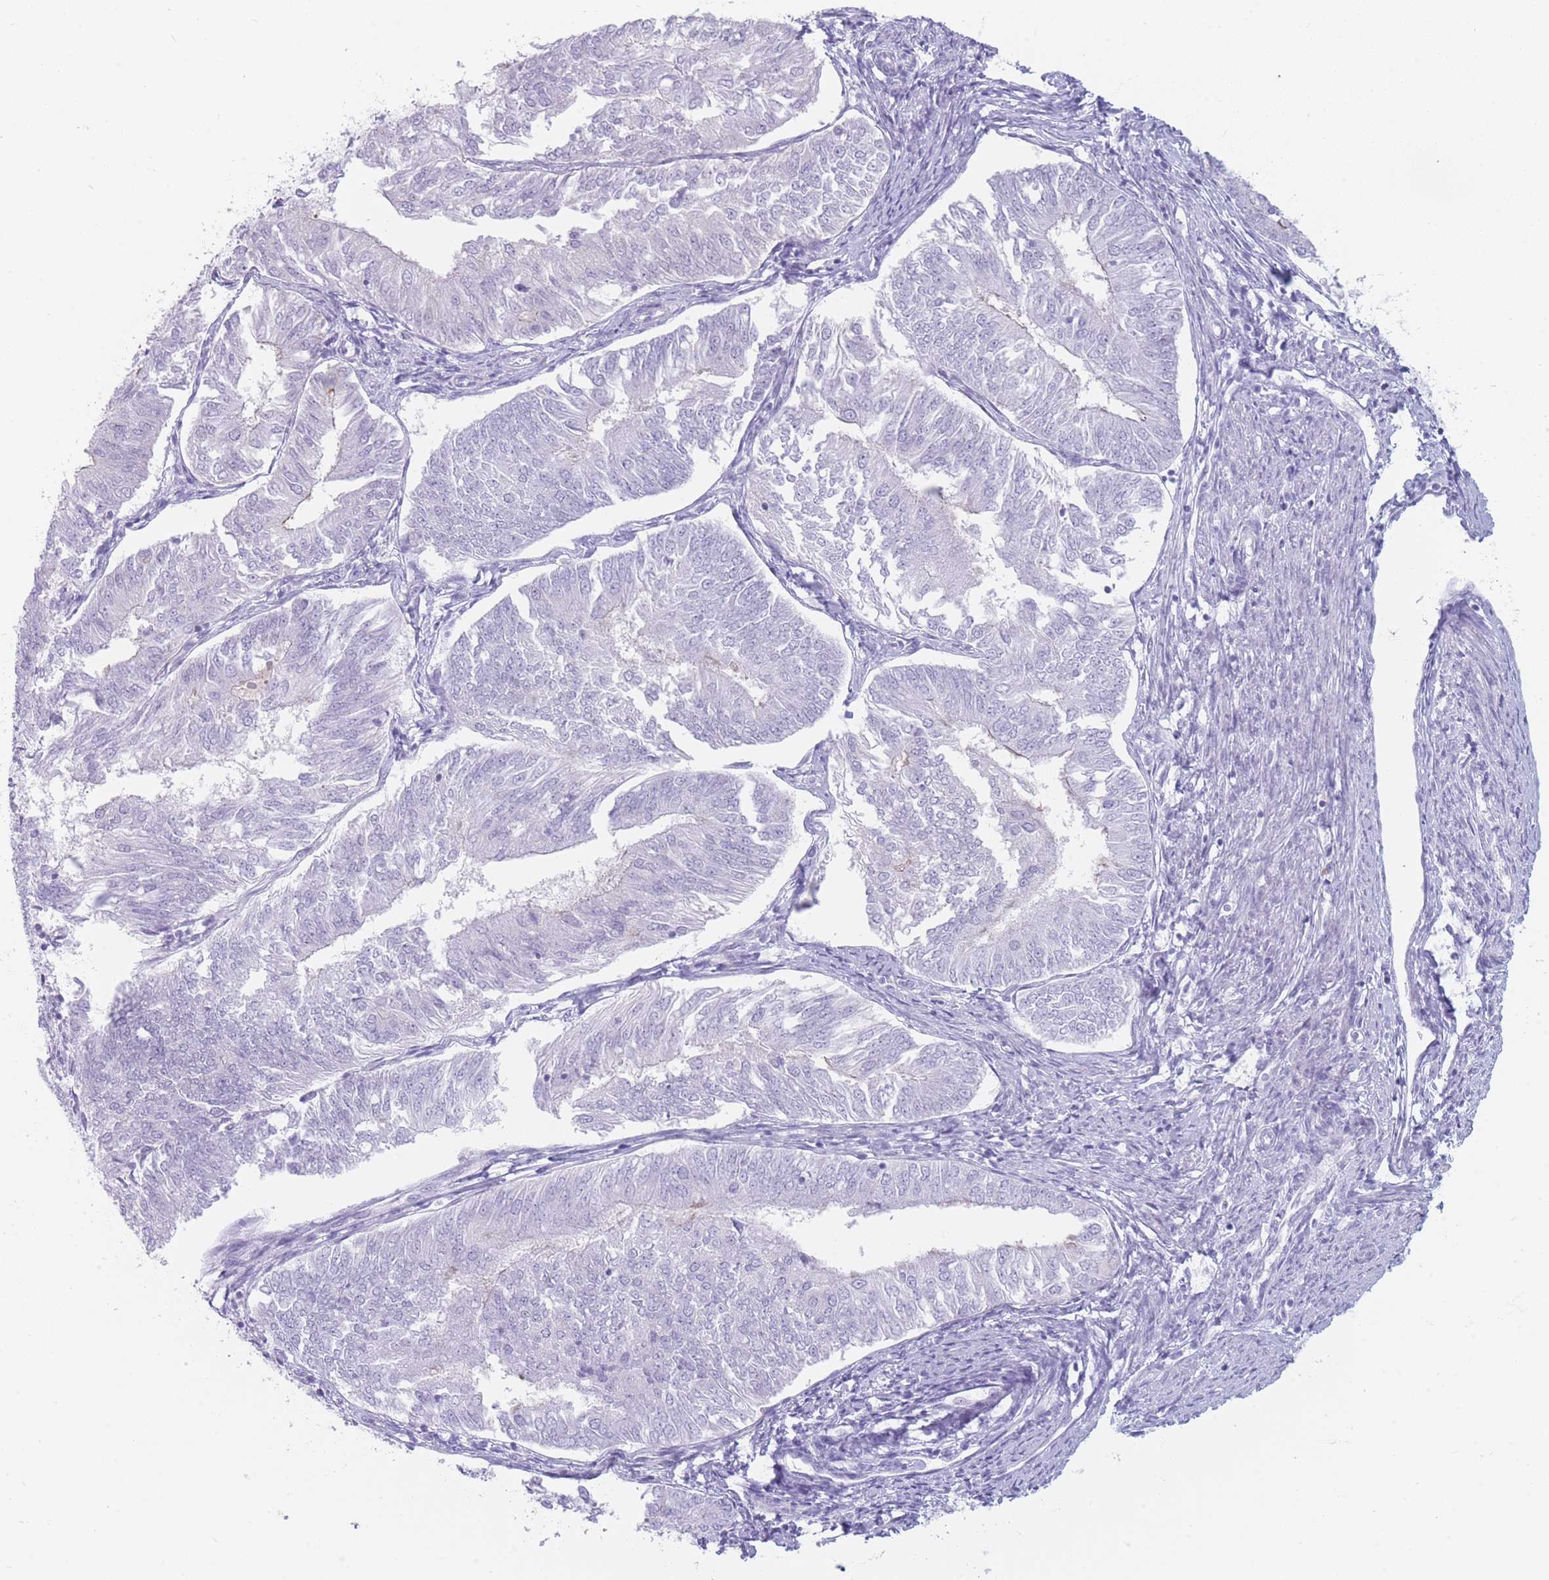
{"staining": {"intensity": "negative", "quantity": "none", "location": "none"}, "tissue": "endometrial cancer", "cell_type": "Tumor cells", "image_type": "cancer", "snomed": [{"axis": "morphology", "description": "Adenocarcinoma, NOS"}, {"axis": "topography", "description": "Endometrium"}], "caption": "Protein analysis of endometrial cancer (adenocarcinoma) shows no significant staining in tumor cells. (DAB IHC with hematoxylin counter stain).", "gene": "IFNA6", "patient": {"sex": "female", "age": 58}}